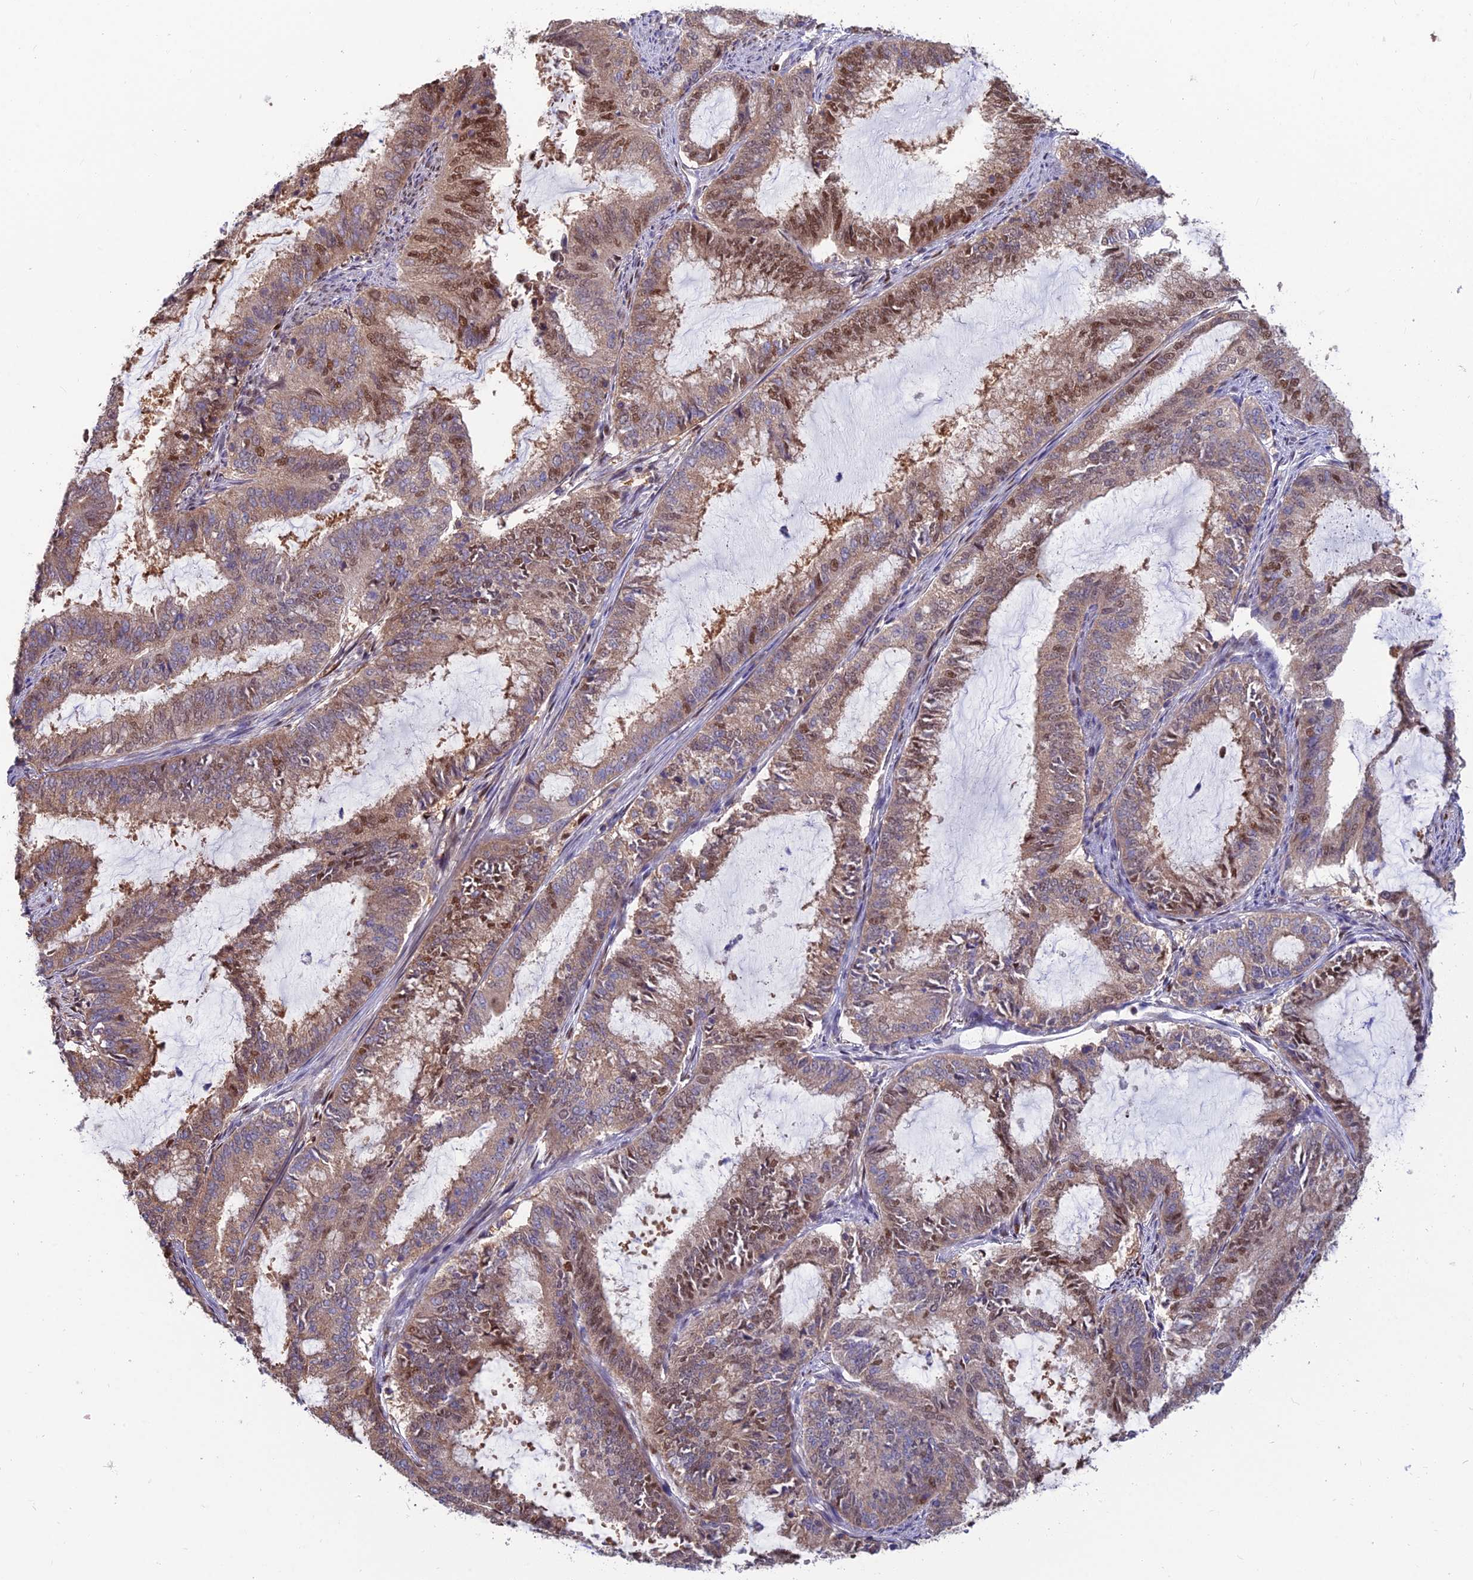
{"staining": {"intensity": "moderate", "quantity": ">75%", "location": "cytoplasmic/membranous,nuclear"}, "tissue": "endometrial cancer", "cell_type": "Tumor cells", "image_type": "cancer", "snomed": [{"axis": "morphology", "description": "Adenocarcinoma, NOS"}, {"axis": "topography", "description": "Endometrium"}], "caption": "Immunohistochemistry (IHC) image of endometrial cancer stained for a protein (brown), which displays medium levels of moderate cytoplasmic/membranous and nuclear positivity in approximately >75% of tumor cells.", "gene": "DNPEP", "patient": {"sex": "female", "age": 51}}